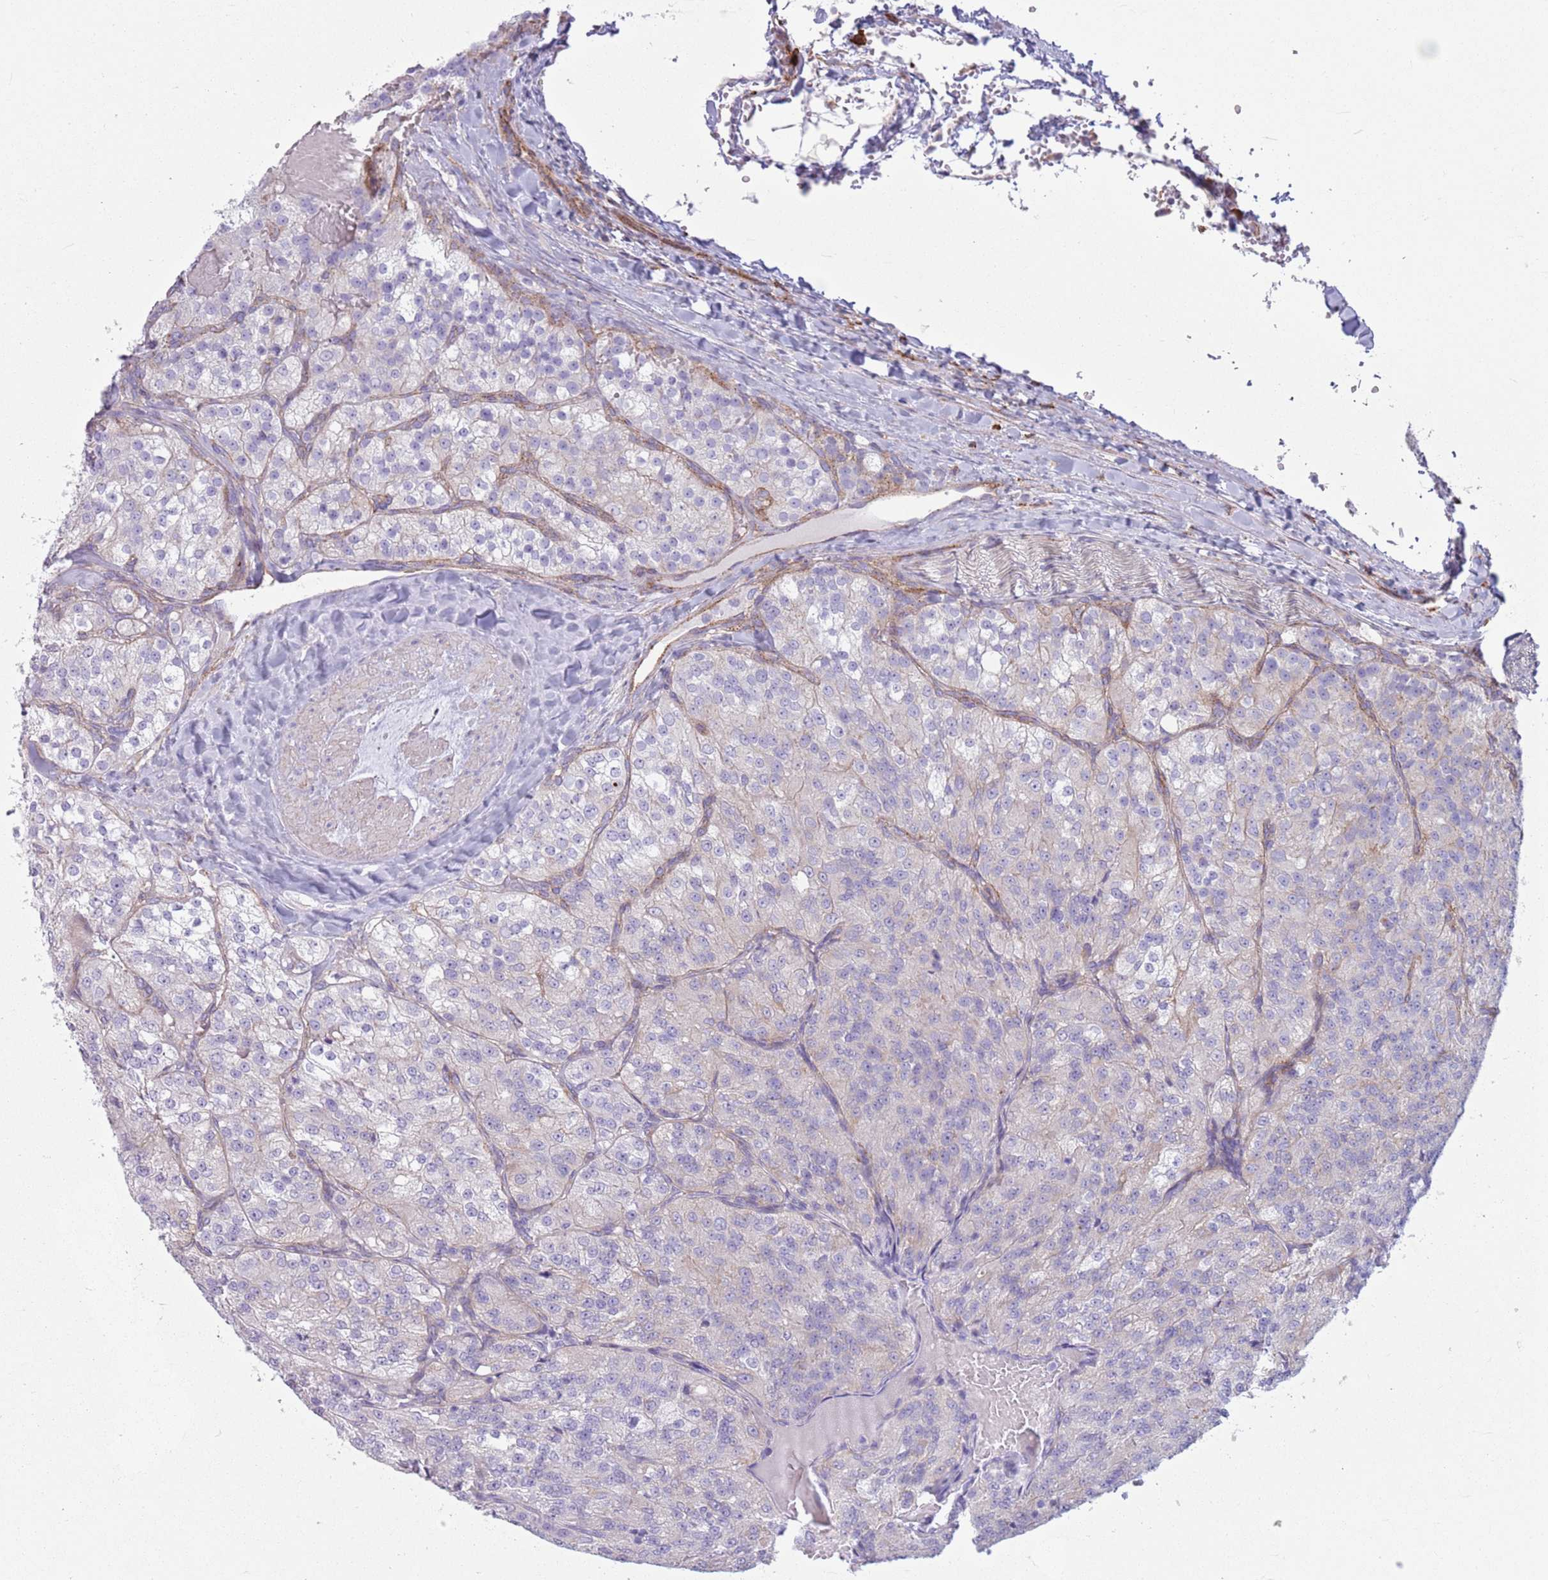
{"staining": {"intensity": "negative", "quantity": "none", "location": "none"}, "tissue": "renal cancer", "cell_type": "Tumor cells", "image_type": "cancer", "snomed": [{"axis": "morphology", "description": "Adenocarcinoma, NOS"}, {"axis": "topography", "description": "Kidney"}], "caption": "The immunohistochemistry micrograph has no significant positivity in tumor cells of renal cancer (adenocarcinoma) tissue. Nuclei are stained in blue.", "gene": "SNX6", "patient": {"sex": "female", "age": 63}}